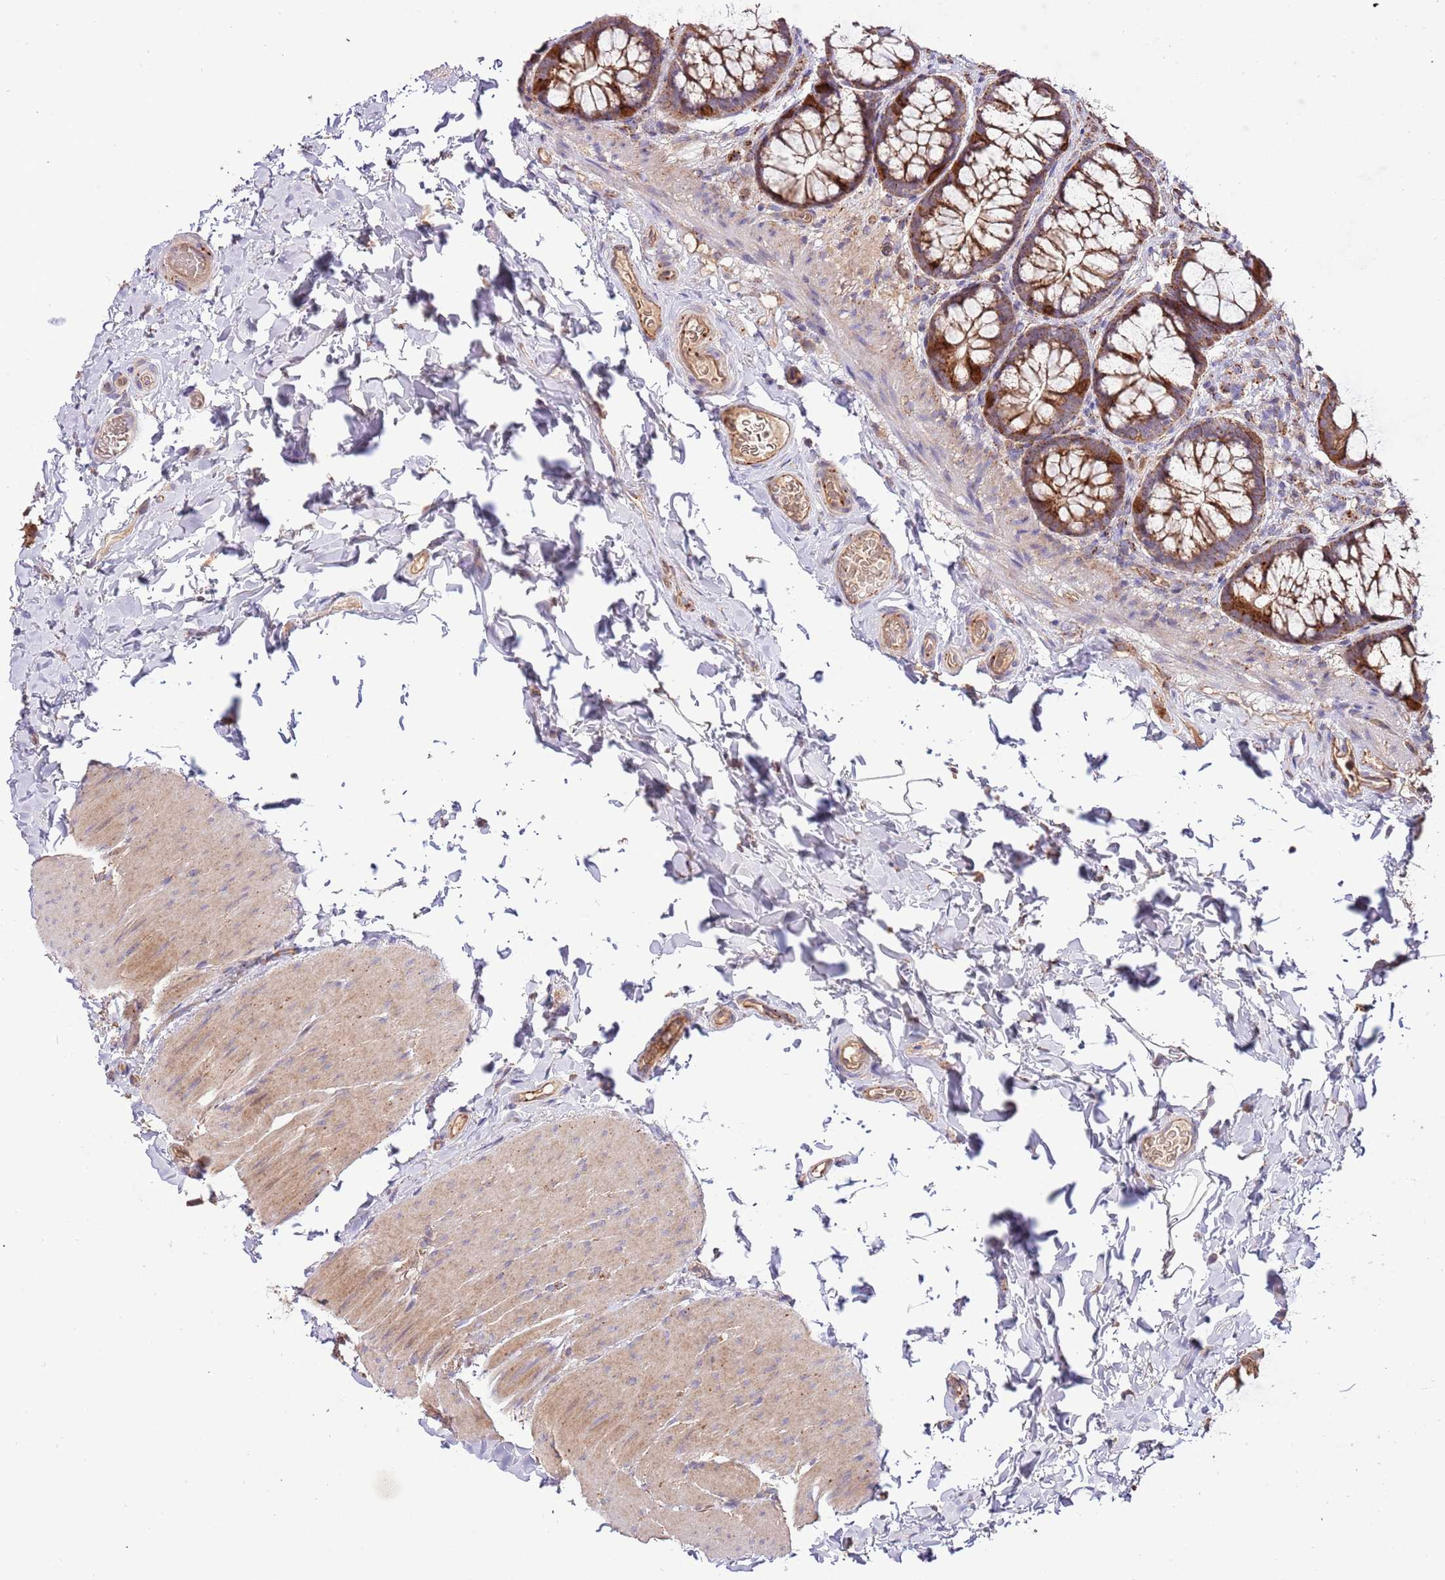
{"staining": {"intensity": "moderate", "quantity": ">75%", "location": "cytoplasmic/membranous"}, "tissue": "colon", "cell_type": "Endothelial cells", "image_type": "normal", "snomed": [{"axis": "morphology", "description": "Normal tissue, NOS"}, {"axis": "topography", "description": "Colon"}], "caption": "Endothelial cells reveal moderate cytoplasmic/membranous staining in about >75% of cells in unremarkable colon.", "gene": "DOCK6", "patient": {"sex": "male", "age": 46}}